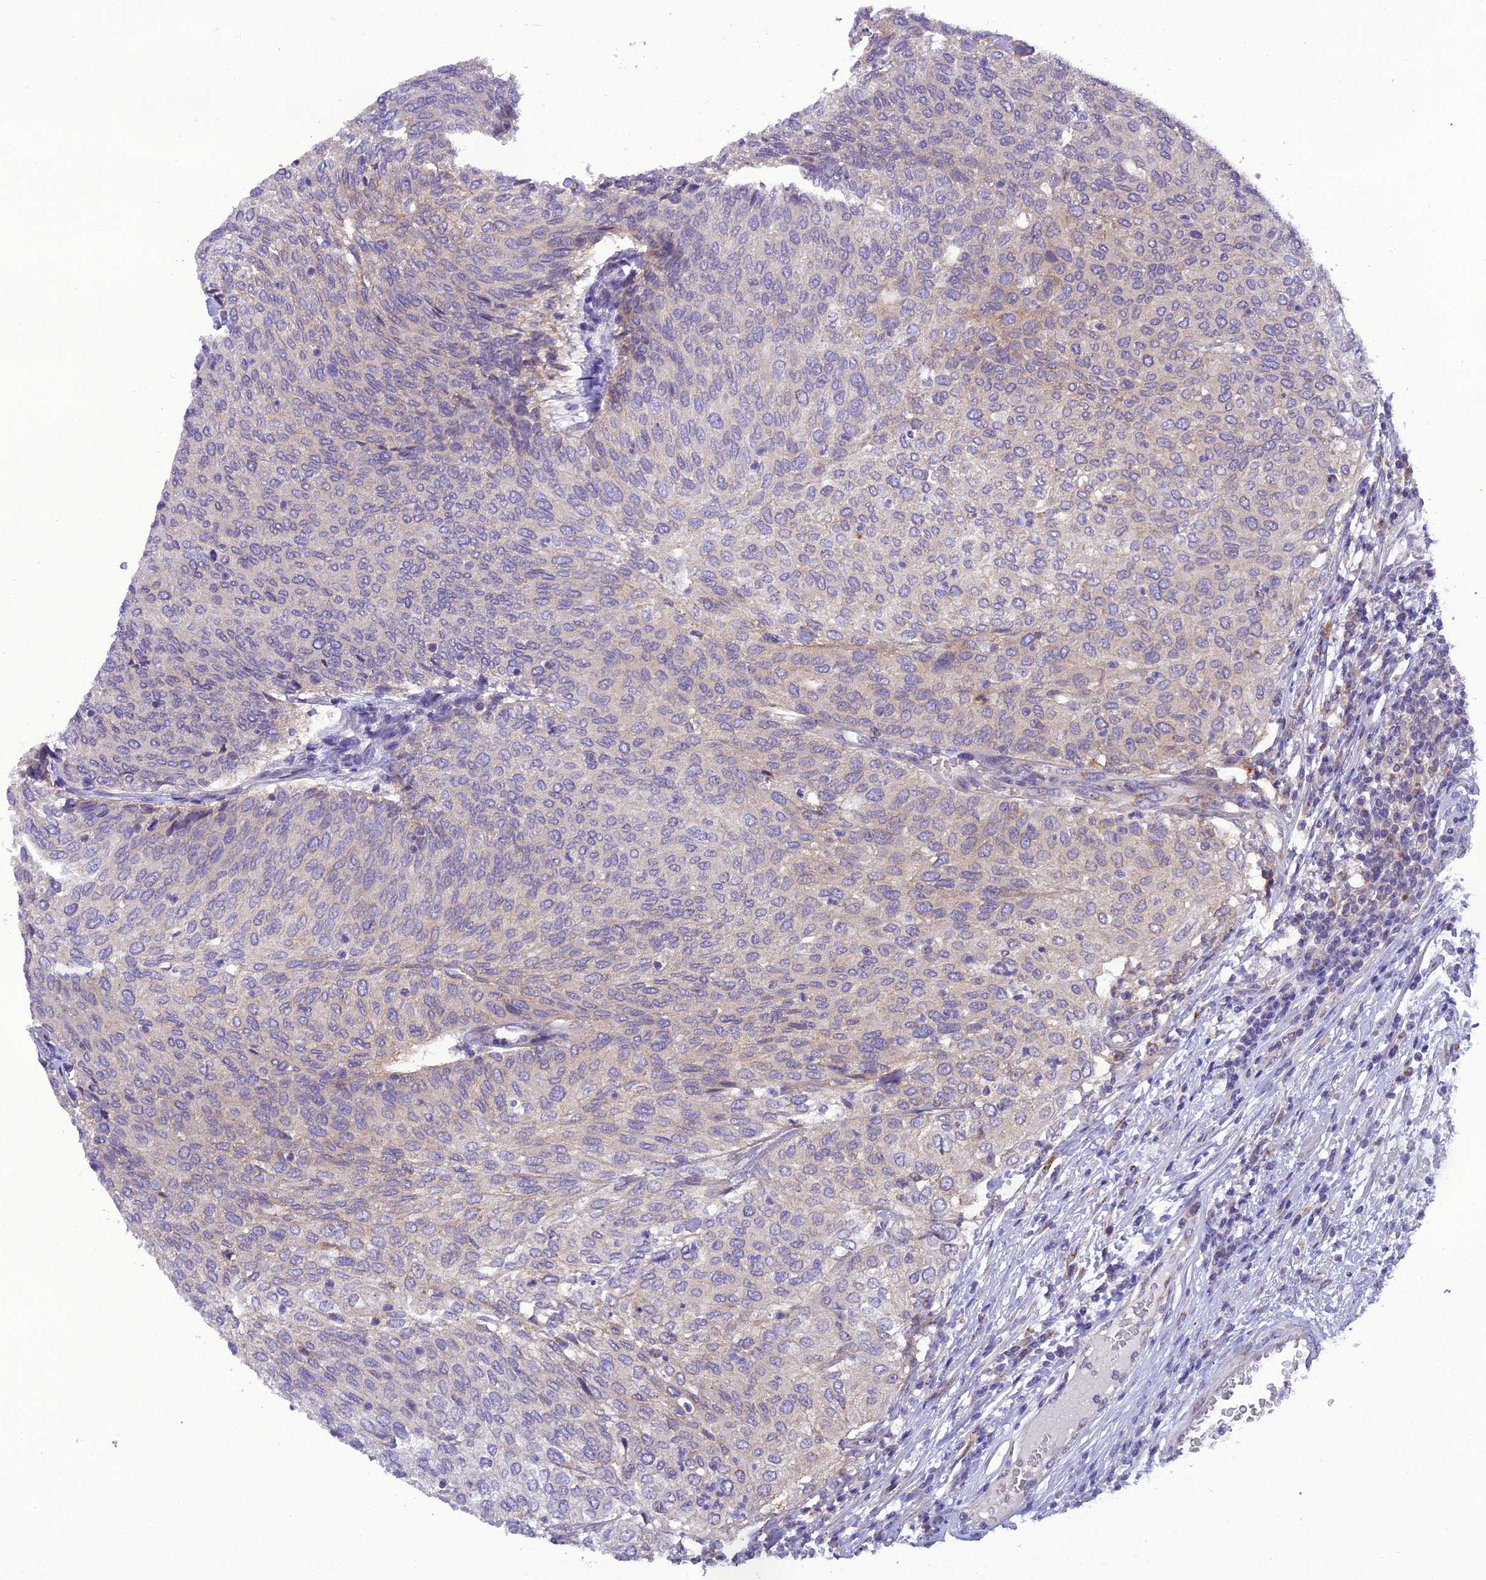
{"staining": {"intensity": "negative", "quantity": "none", "location": "none"}, "tissue": "urothelial cancer", "cell_type": "Tumor cells", "image_type": "cancer", "snomed": [{"axis": "morphology", "description": "Urothelial carcinoma, Low grade"}, {"axis": "topography", "description": "Urinary bladder"}], "caption": "Tumor cells show no significant positivity in urothelial cancer.", "gene": "GOLPH3", "patient": {"sex": "female", "age": 79}}